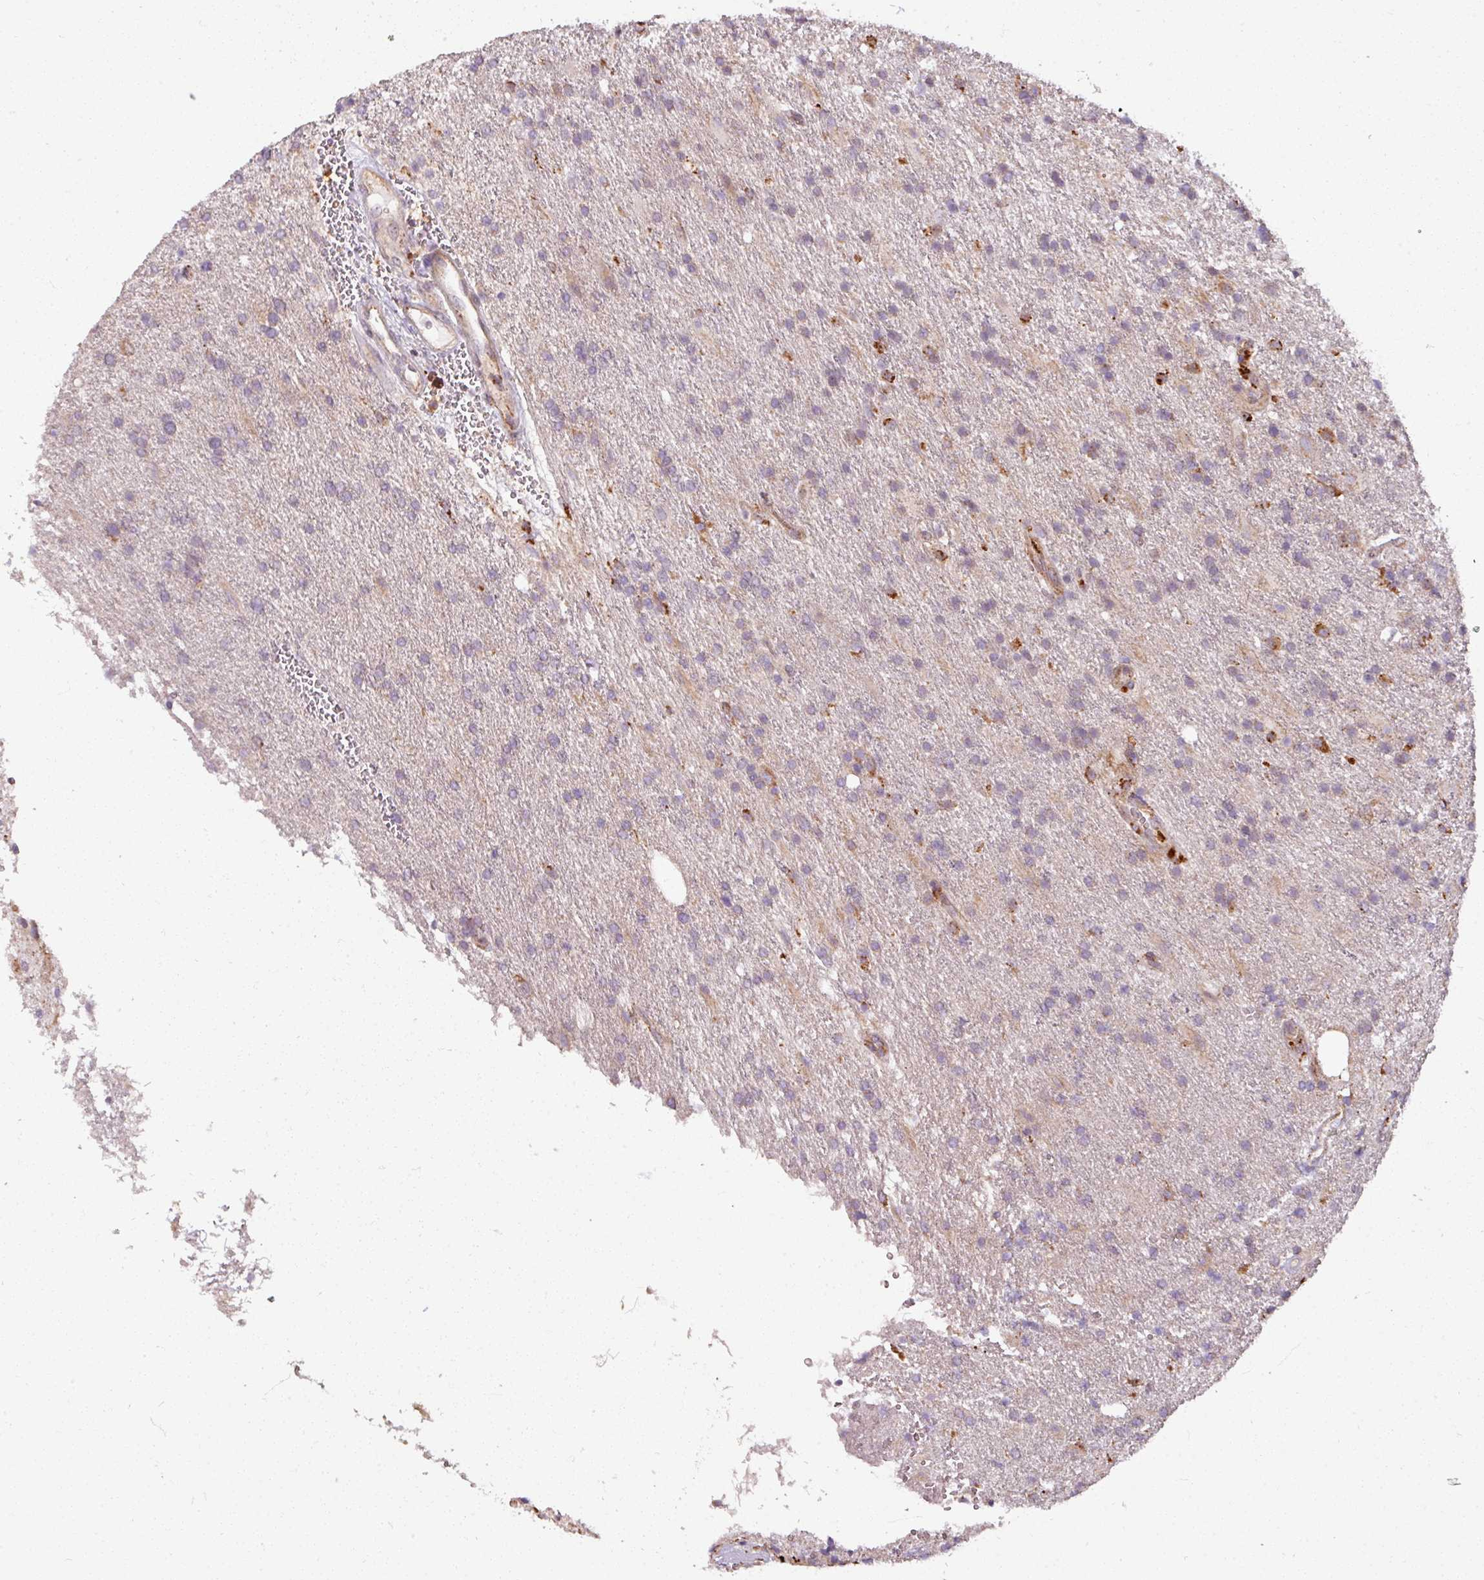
{"staining": {"intensity": "negative", "quantity": "none", "location": "none"}, "tissue": "glioma", "cell_type": "Tumor cells", "image_type": "cancer", "snomed": [{"axis": "morphology", "description": "Glioma, malignant, High grade"}, {"axis": "topography", "description": "Brain"}], "caption": "High magnification brightfield microscopy of high-grade glioma (malignant) stained with DAB (brown) and counterstained with hematoxylin (blue): tumor cells show no significant expression.", "gene": "MAGT1", "patient": {"sex": "male", "age": 56}}